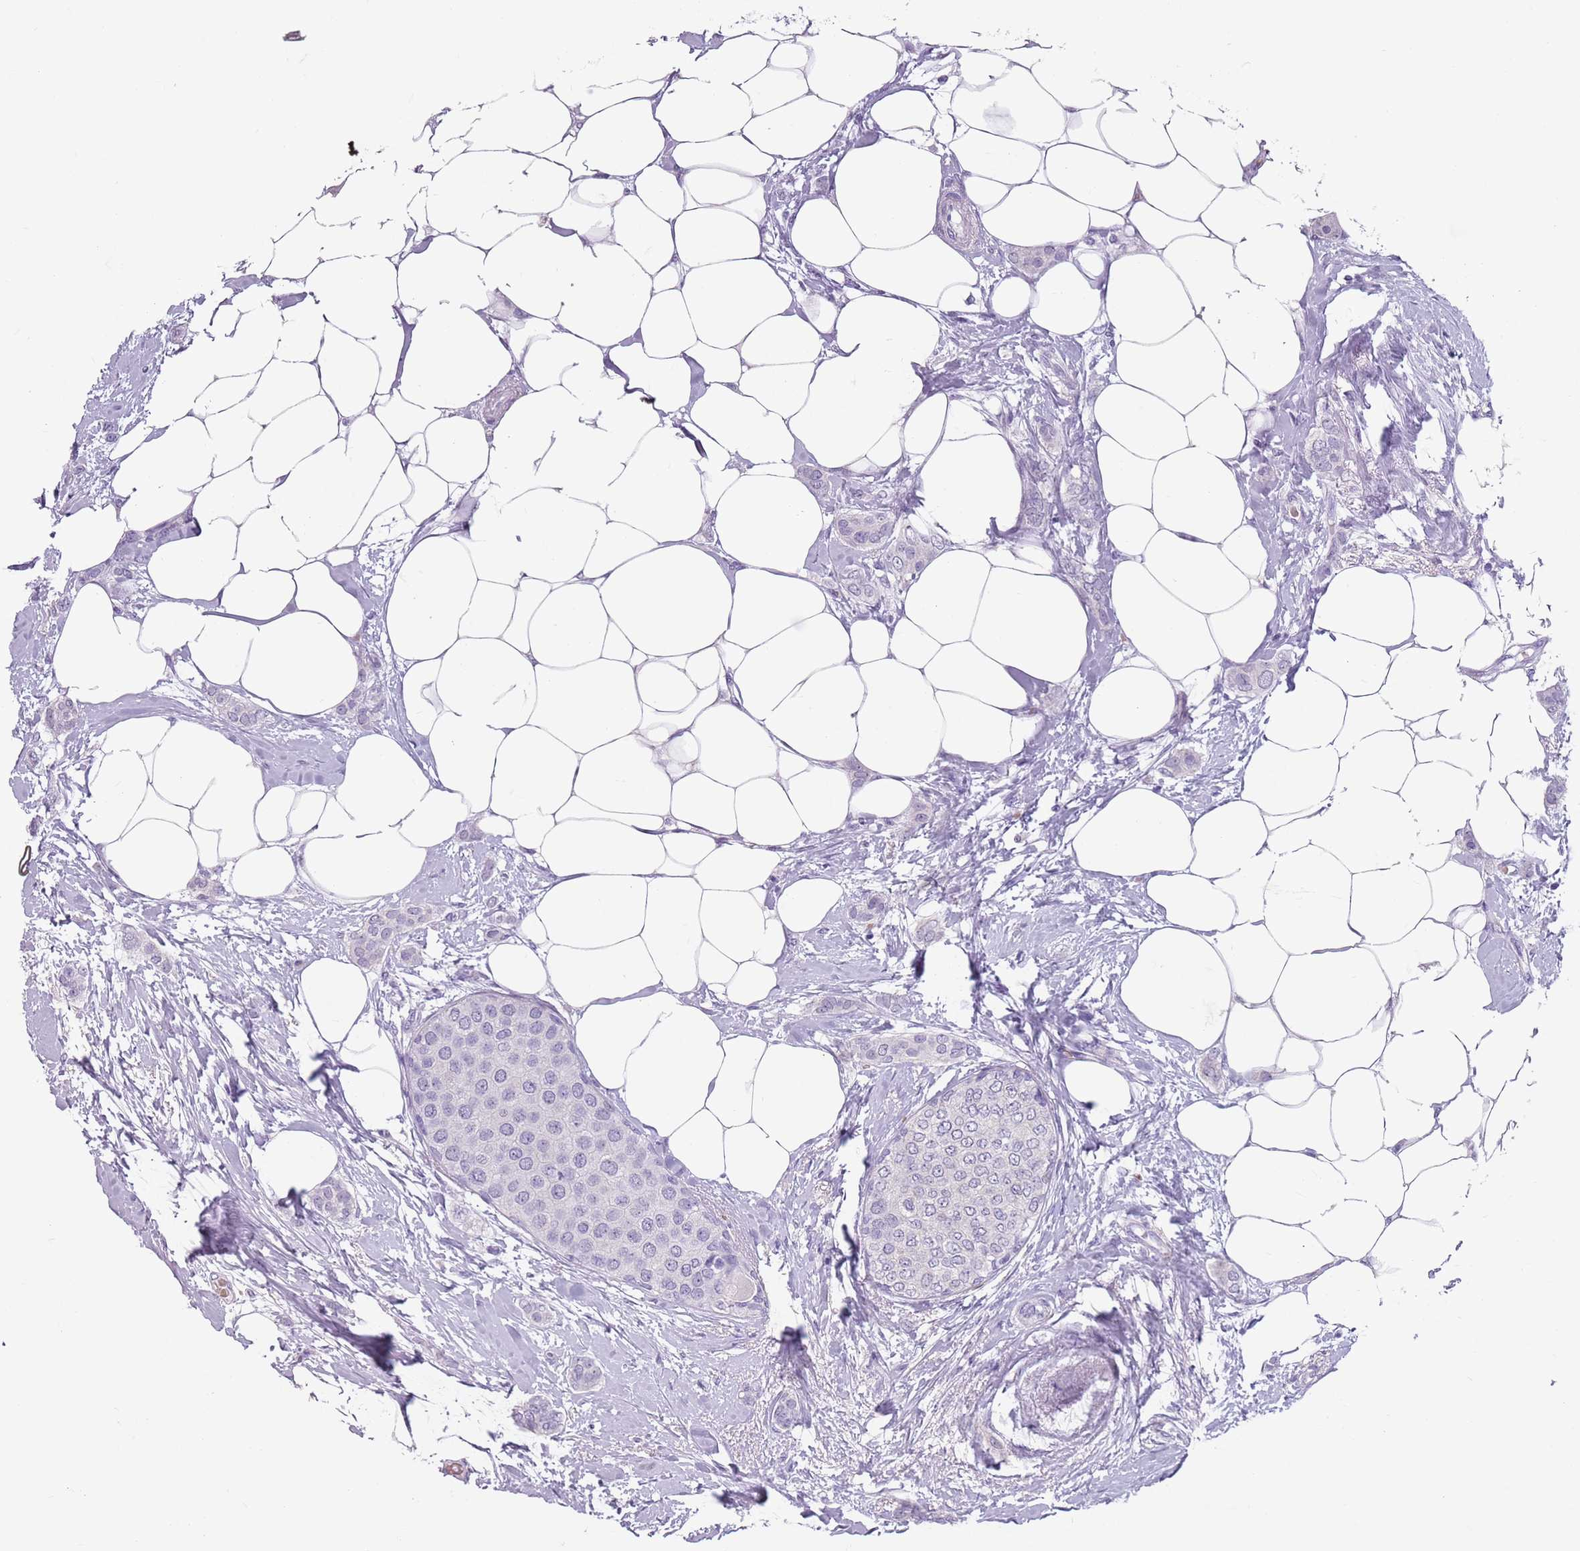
{"staining": {"intensity": "negative", "quantity": "none", "location": "none"}, "tissue": "breast cancer", "cell_type": "Tumor cells", "image_type": "cancer", "snomed": [{"axis": "morphology", "description": "Duct carcinoma"}, {"axis": "topography", "description": "Breast"}], "caption": "Tumor cells show no significant expression in infiltrating ductal carcinoma (breast). (Stains: DAB immunohistochemistry with hematoxylin counter stain, Microscopy: brightfield microscopy at high magnification).", "gene": "SPESP1", "patient": {"sex": "female", "age": 72}}